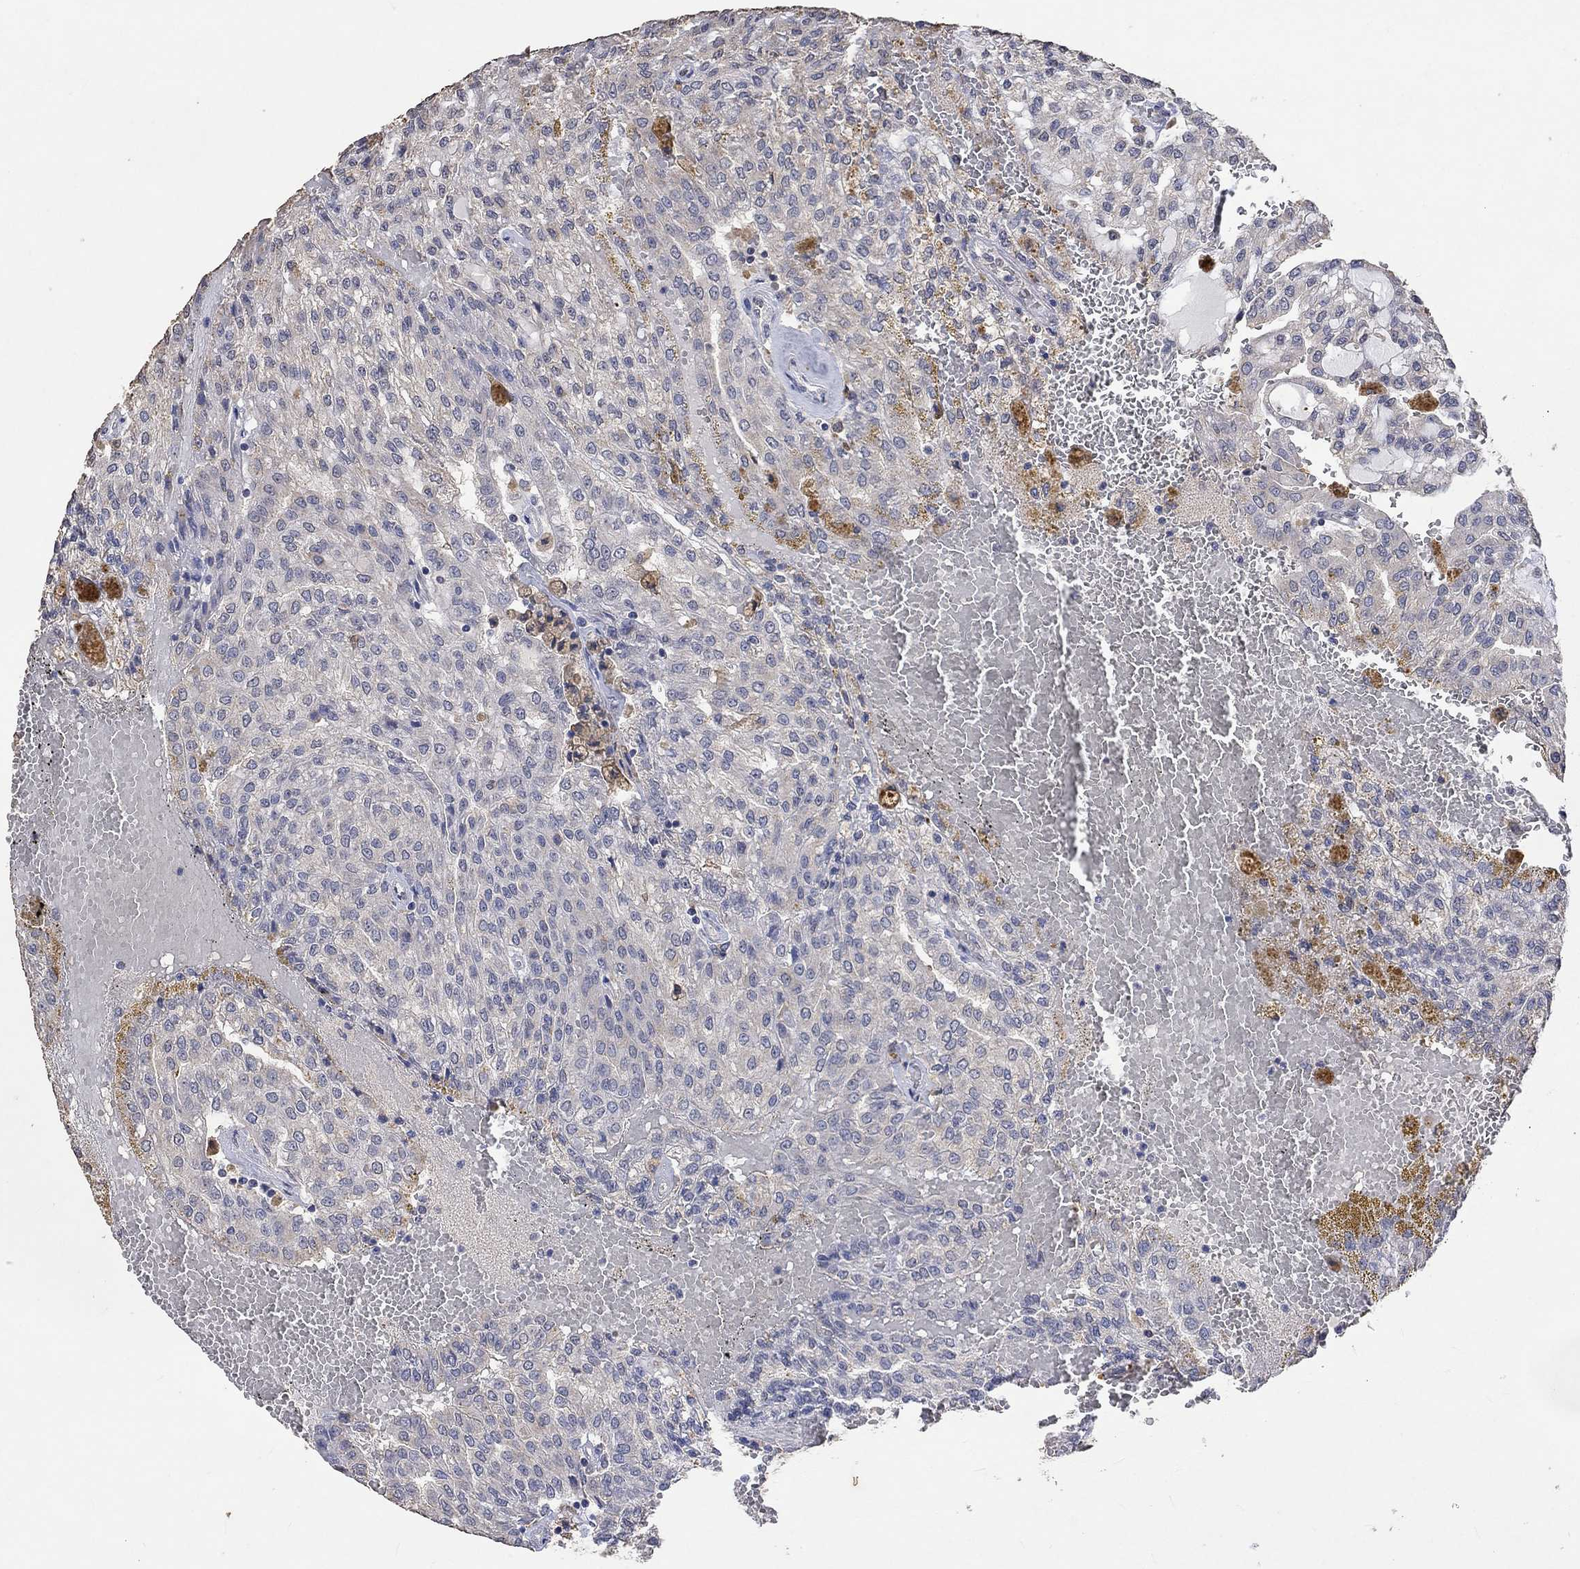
{"staining": {"intensity": "negative", "quantity": "none", "location": "none"}, "tissue": "renal cancer", "cell_type": "Tumor cells", "image_type": "cancer", "snomed": [{"axis": "morphology", "description": "Adenocarcinoma, NOS"}, {"axis": "topography", "description": "Kidney"}], "caption": "Renal adenocarcinoma was stained to show a protein in brown. There is no significant staining in tumor cells.", "gene": "PTPN20", "patient": {"sex": "male", "age": 63}}